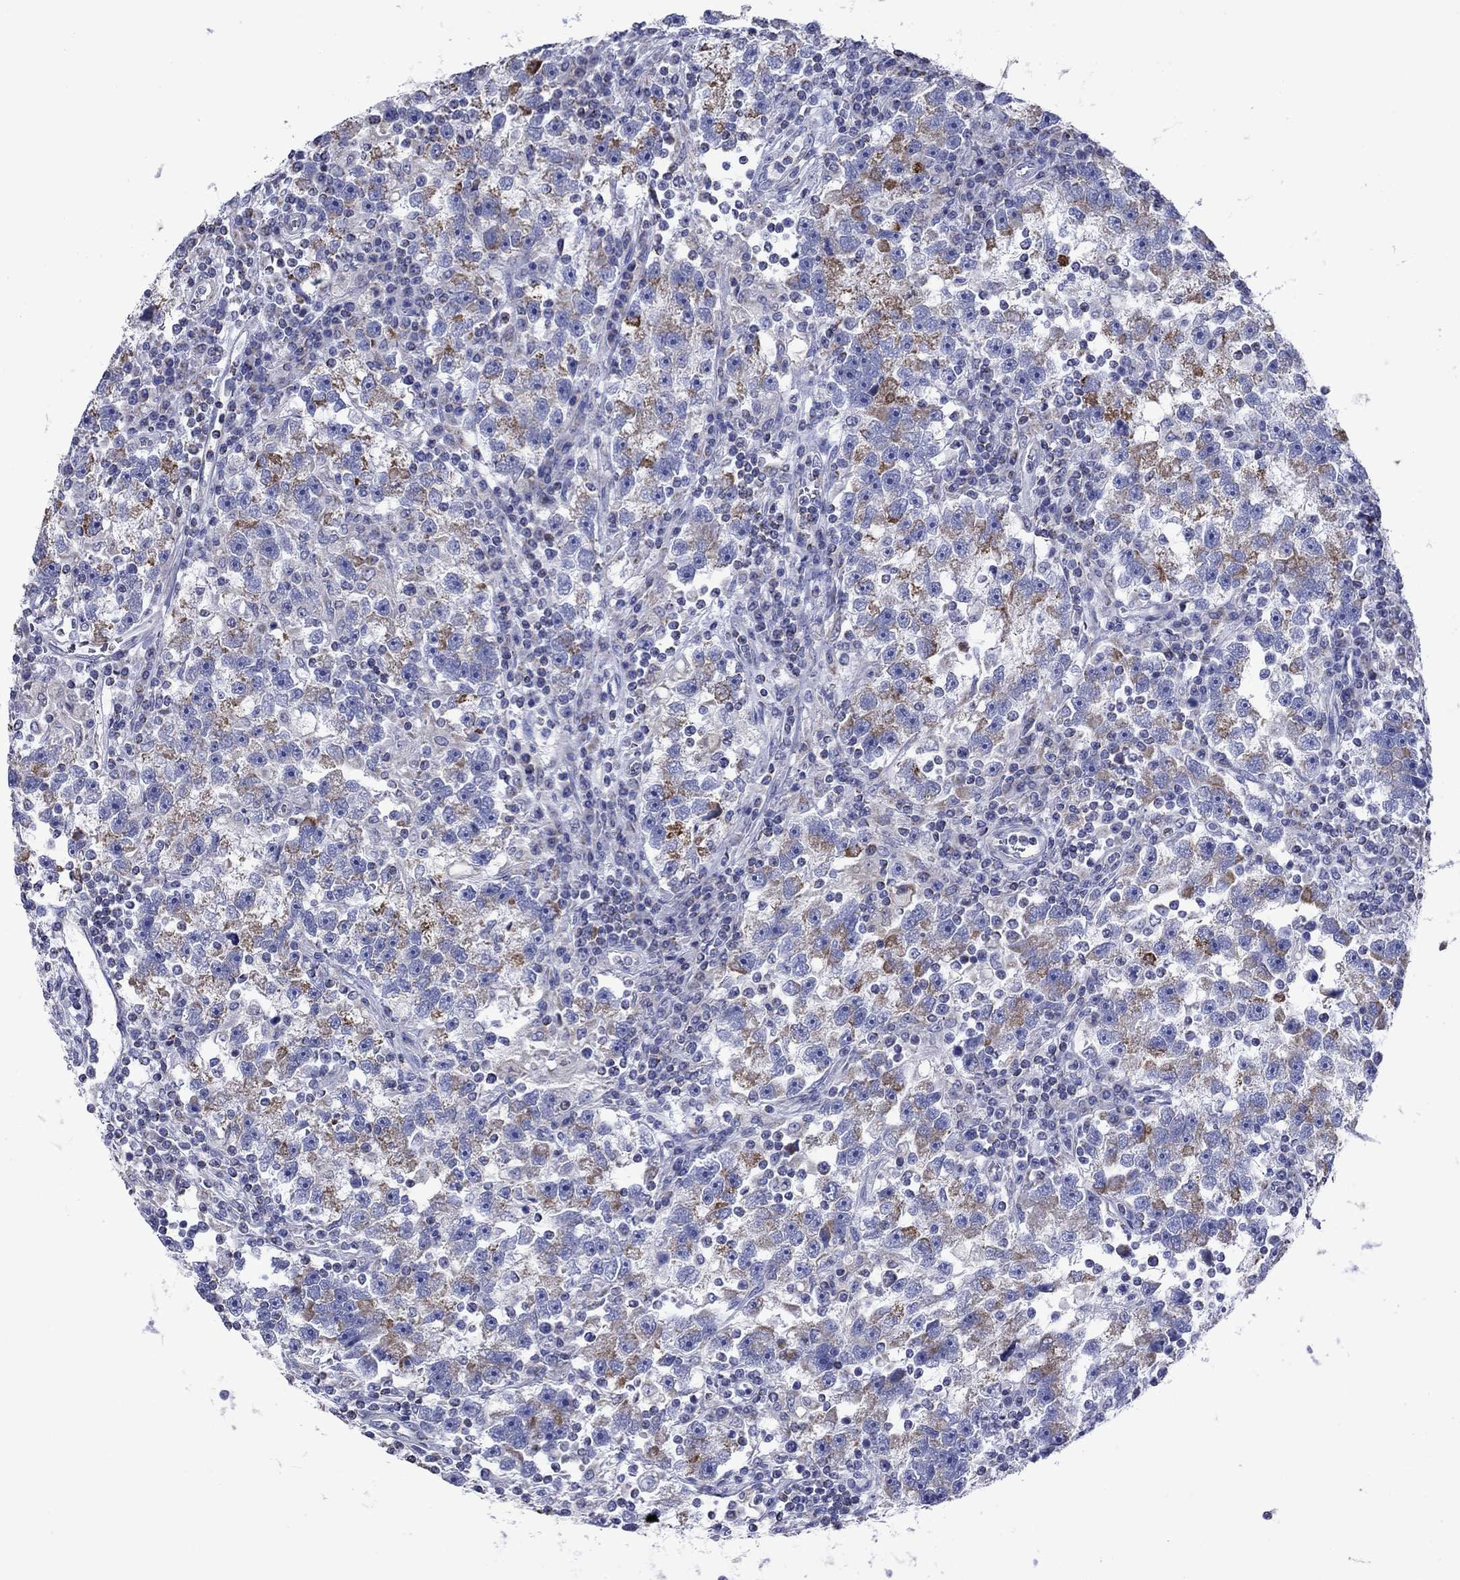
{"staining": {"intensity": "moderate", "quantity": "25%-75%", "location": "cytoplasmic/membranous"}, "tissue": "testis cancer", "cell_type": "Tumor cells", "image_type": "cancer", "snomed": [{"axis": "morphology", "description": "Seminoma, NOS"}, {"axis": "topography", "description": "Testis"}], "caption": "Immunohistochemistry (DAB (3,3'-diaminobenzidine)) staining of human seminoma (testis) demonstrates moderate cytoplasmic/membranous protein staining in about 25%-75% of tumor cells.", "gene": "ACADSB", "patient": {"sex": "male", "age": 47}}